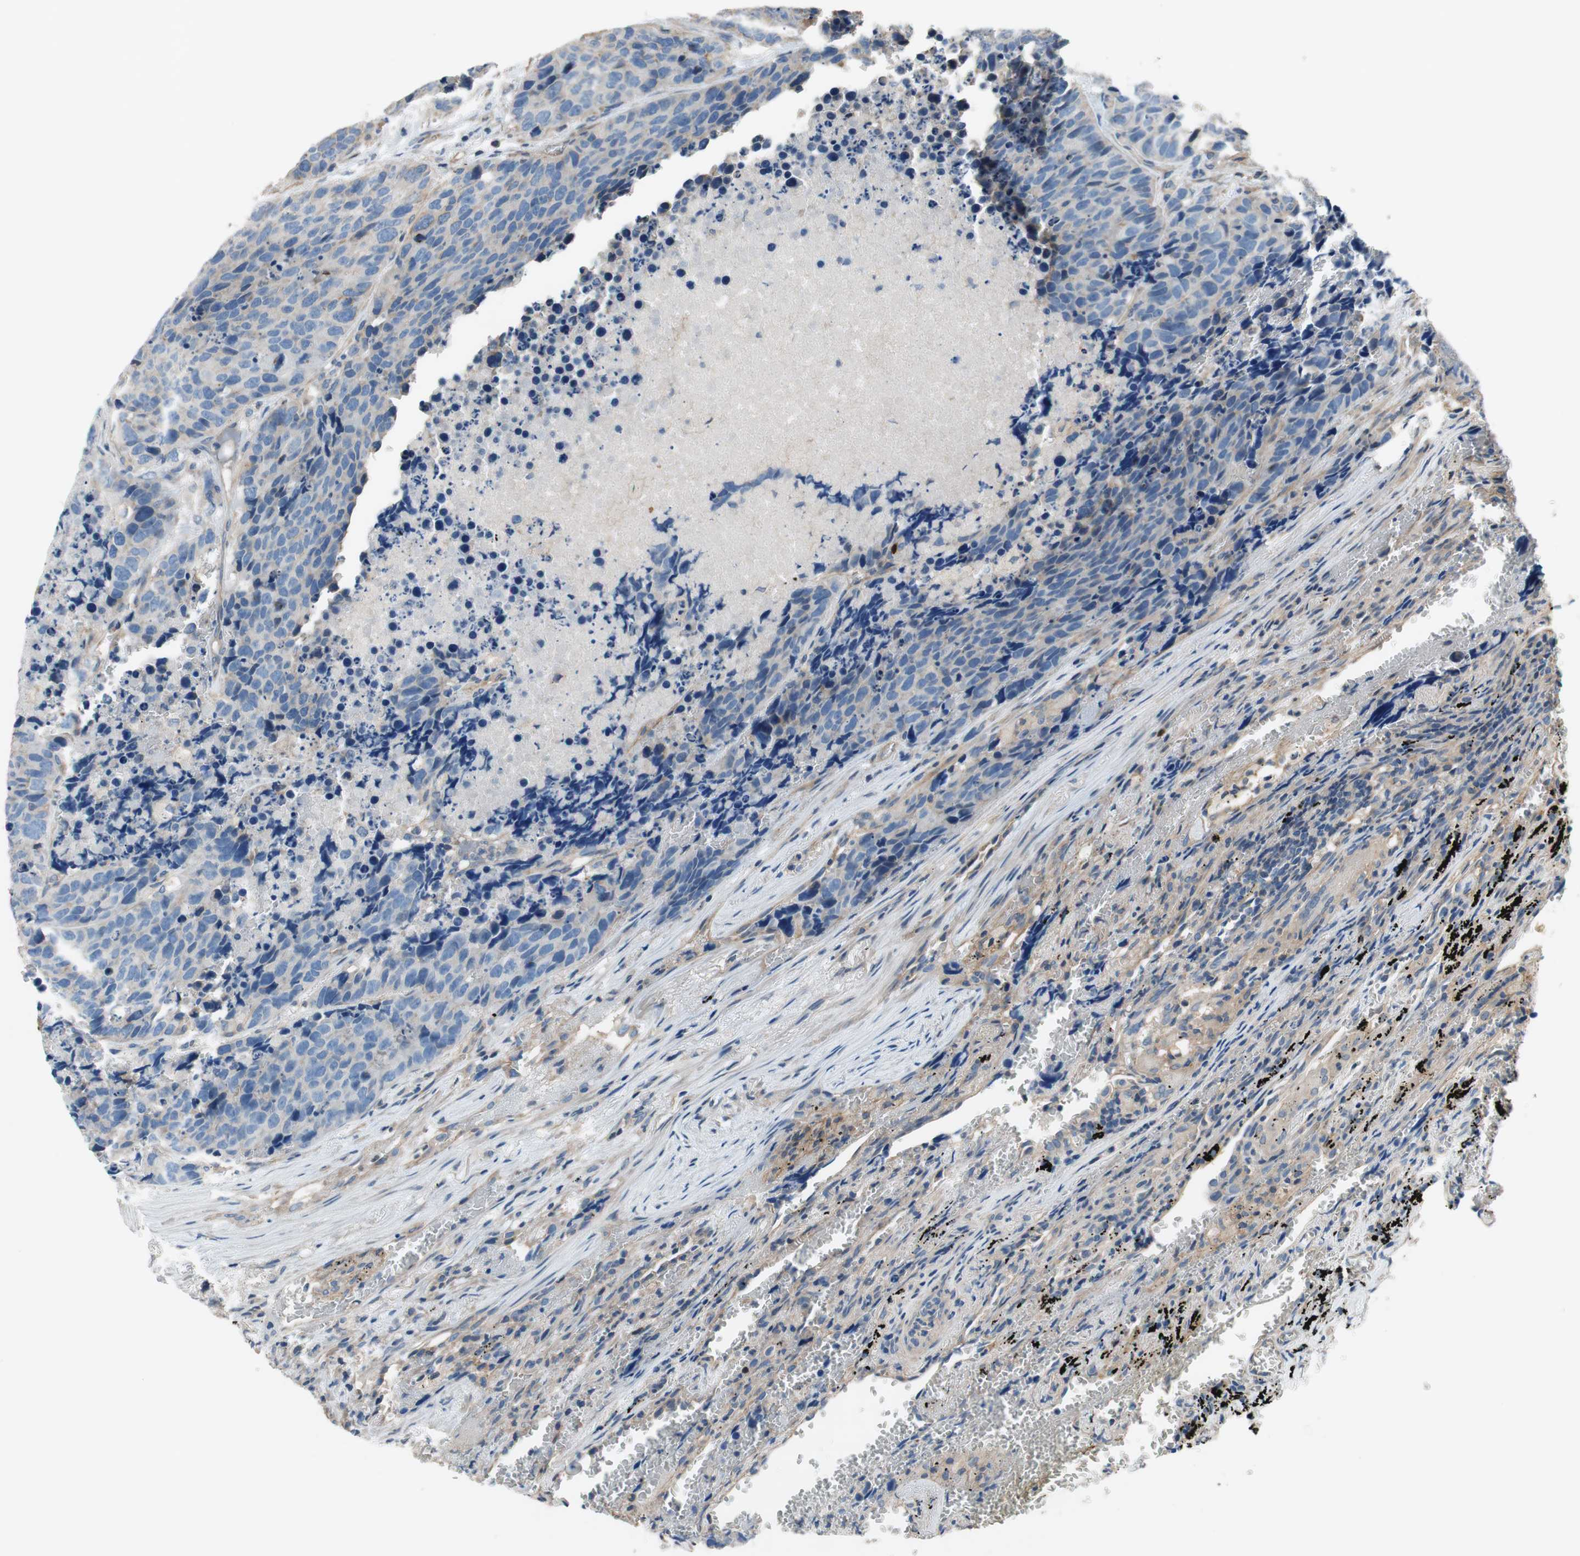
{"staining": {"intensity": "negative", "quantity": "none", "location": "none"}, "tissue": "carcinoid", "cell_type": "Tumor cells", "image_type": "cancer", "snomed": [{"axis": "morphology", "description": "Carcinoid, malignant, NOS"}, {"axis": "topography", "description": "Lung"}], "caption": "Human carcinoid stained for a protein using immunohistochemistry (IHC) reveals no positivity in tumor cells.", "gene": "CALML3", "patient": {"sex": "male", "age": 60}}